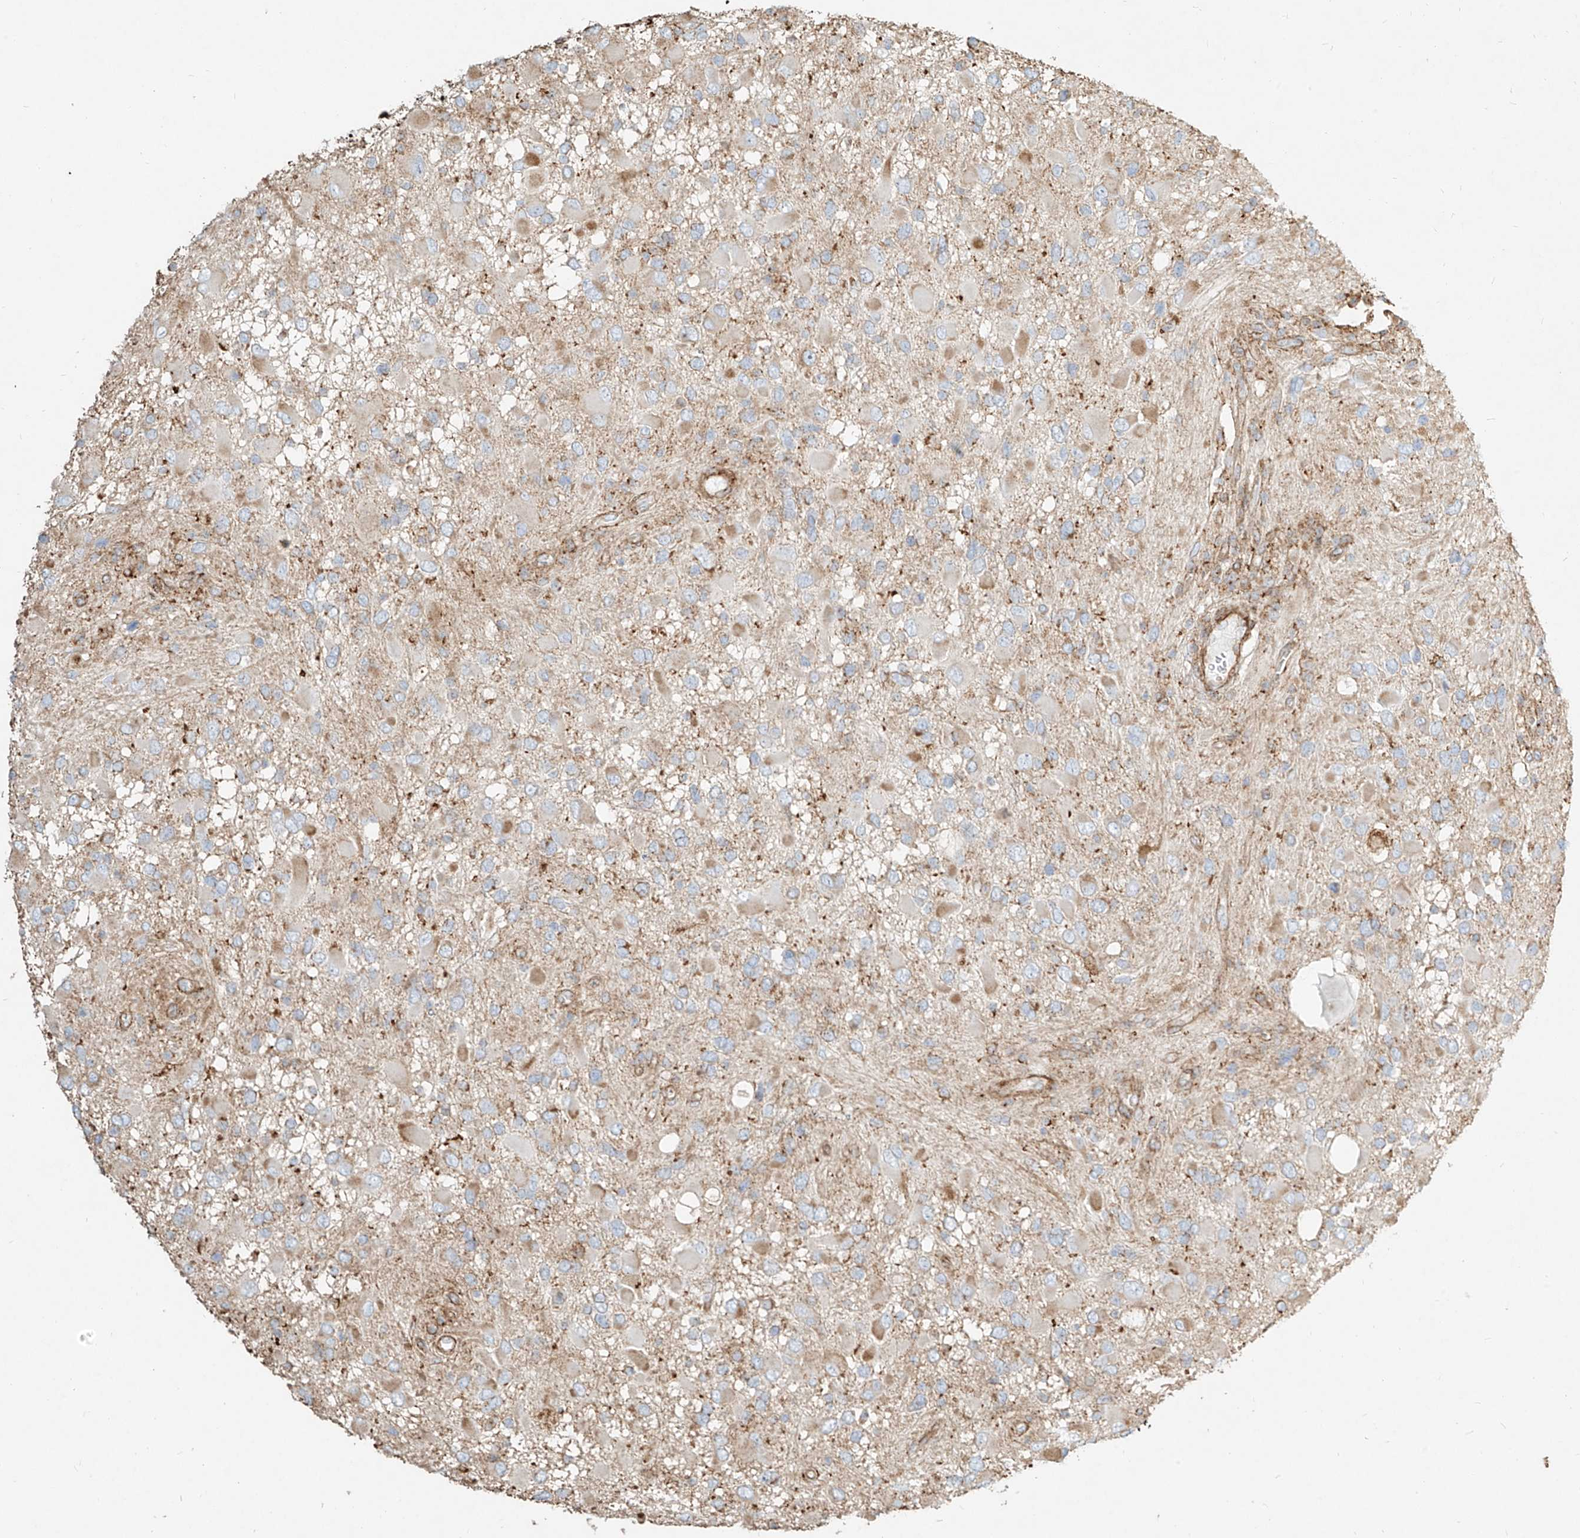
{"staining": {"intensity": "weak", "quantity": "<25%", "location": "cytoplasmic/membranous"}, "tissue": "glioma", "cell_type": "Tumor cells", "image_type": "cancer", "snomed": [{"axis": "morphology", "description": "Glioma, malignant, High grade"}, {"axis": "topography", "description": "Brain"}], "caption": "An immunohistochemistry (IHC) image of glioma is shown. There is no staining in tumor cells of glioma.", "gene": "MTX2", "patient": {"sex": "male", "age": 53}}